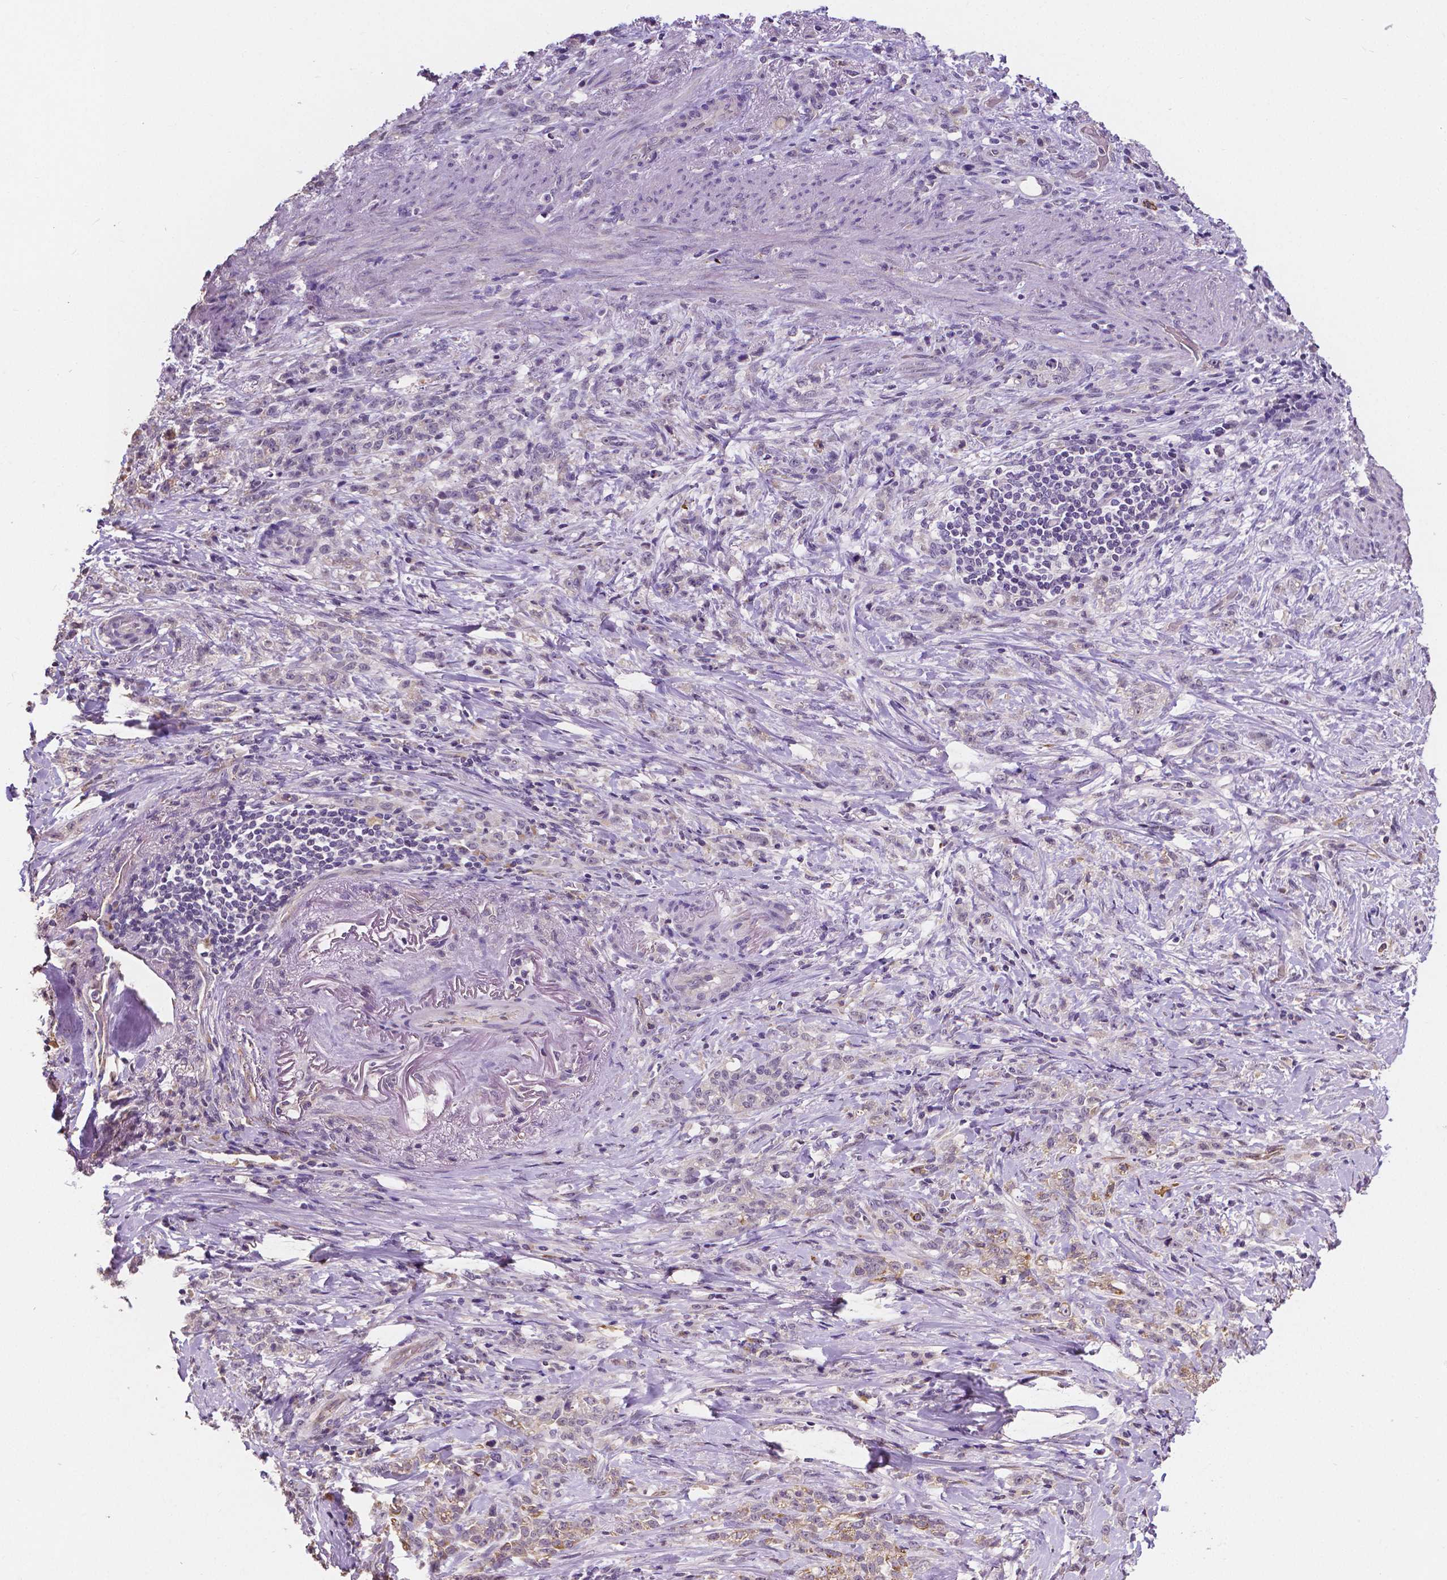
{"staining": {"intensity": "negative", "quantity": "none", "location": "none"}, "tissue": "stomach cancer", "cell_type": "Tumor cells", "image_type": "cancer", "snomed": [{"axis": "morphology", "description": "Adenocarcinoma, NOS"}, {"axis": "topography", "description": "Stomach, lower"}], "caption": "Tumor cells are negative for brown protein staining in stomach cancer.", "gene": "ELAVL2", "patient": {"sex": "male", "age": 88}}